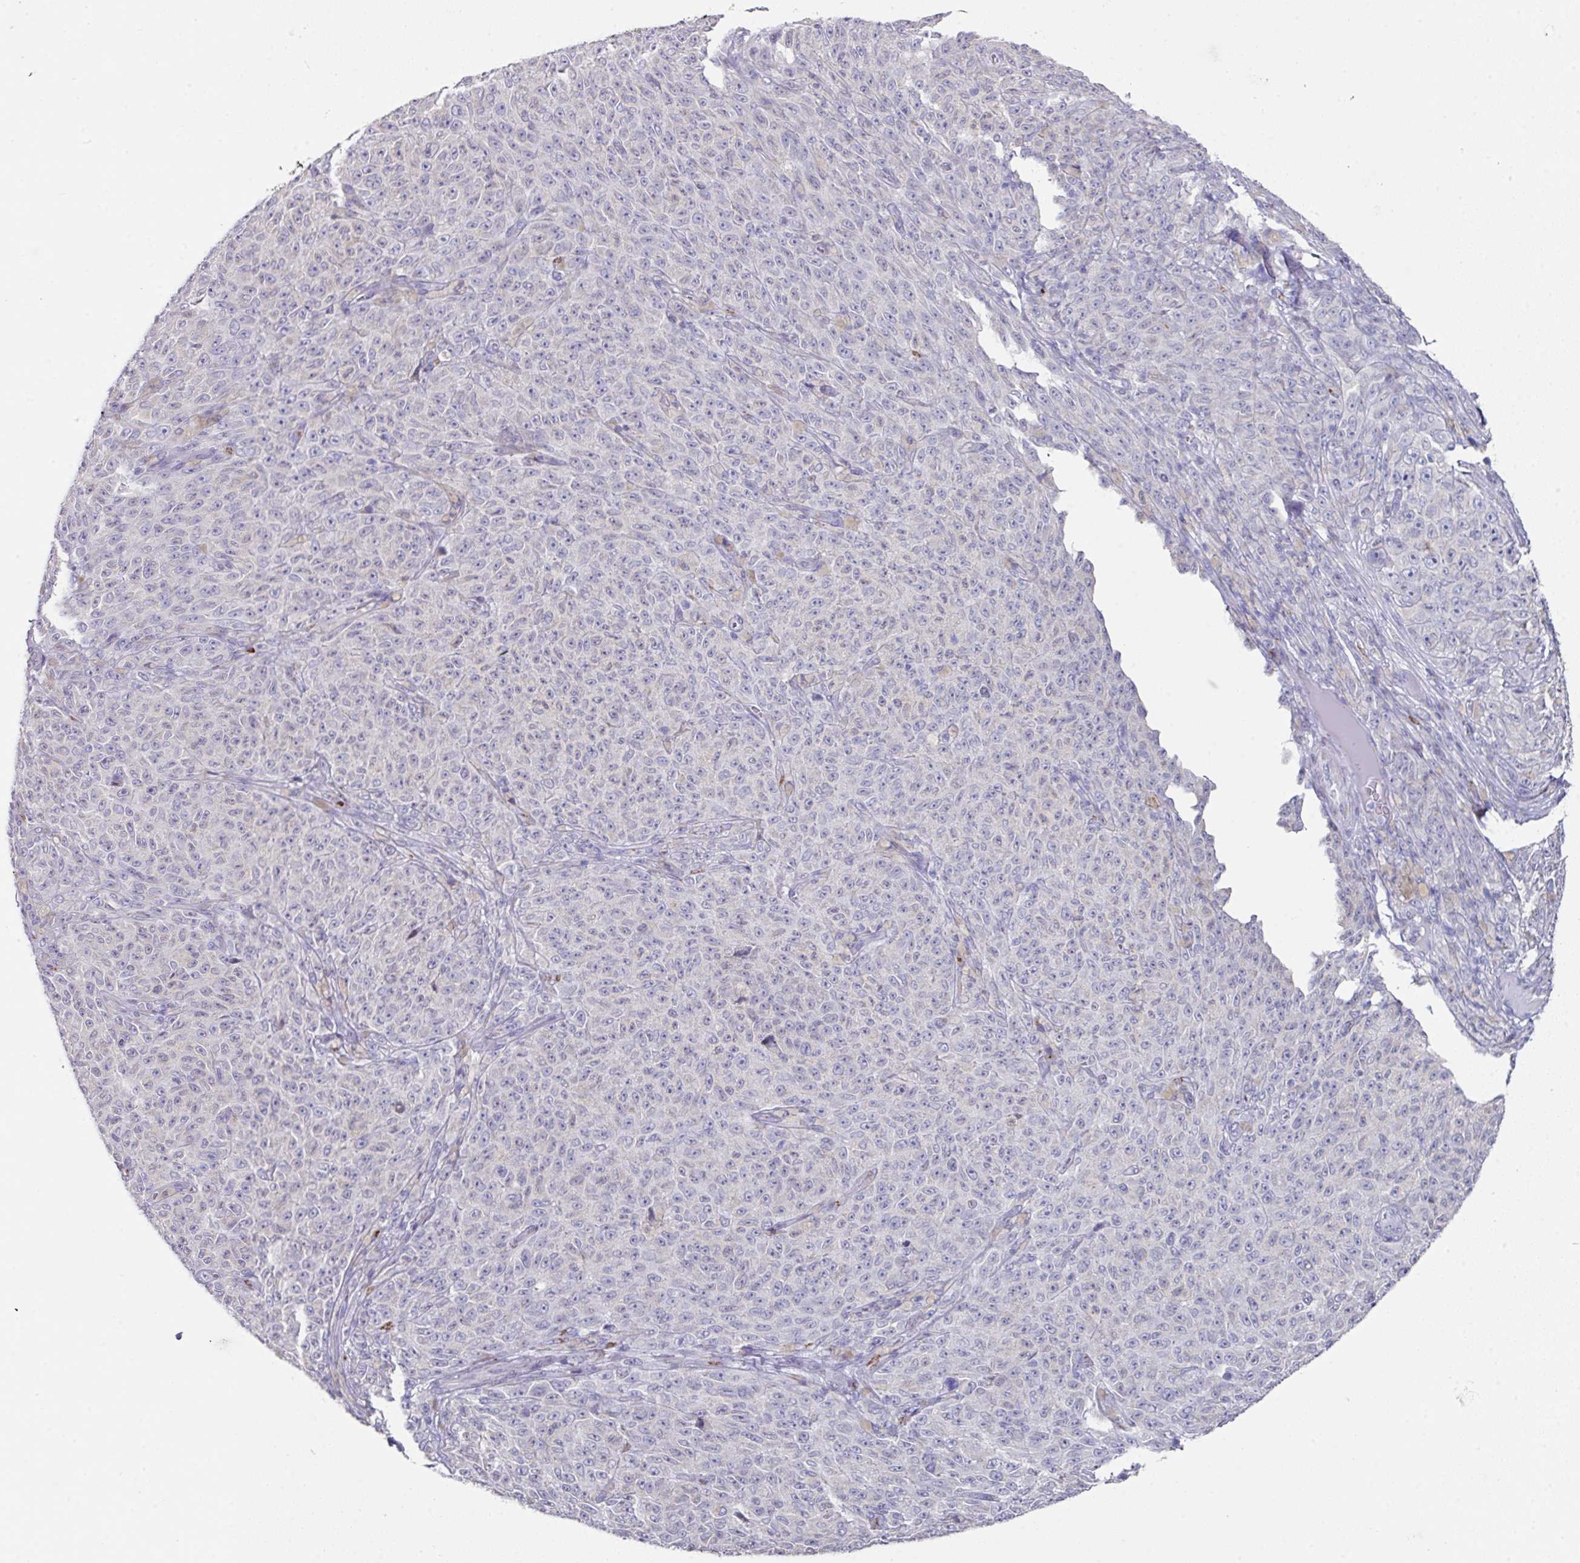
{"staining": {"intensity": "negative", "quantity": "none", "location": "none"}, "tissue": "melanoma", "cell_type": "Tumor cells", "image_type": "cancer", "snomed": [{"axis": "morphology", "description": "Malignant melanoma, NOS"}, {"axis": "topography", "description": "Skin"}], "caption": "An immunohistochemistry micrograph of melanoma is shown. There is no staining in tumor cells of melanoma.", "gene": "VKORC1L1", "patient": {"sex": "female", "age": 82}}